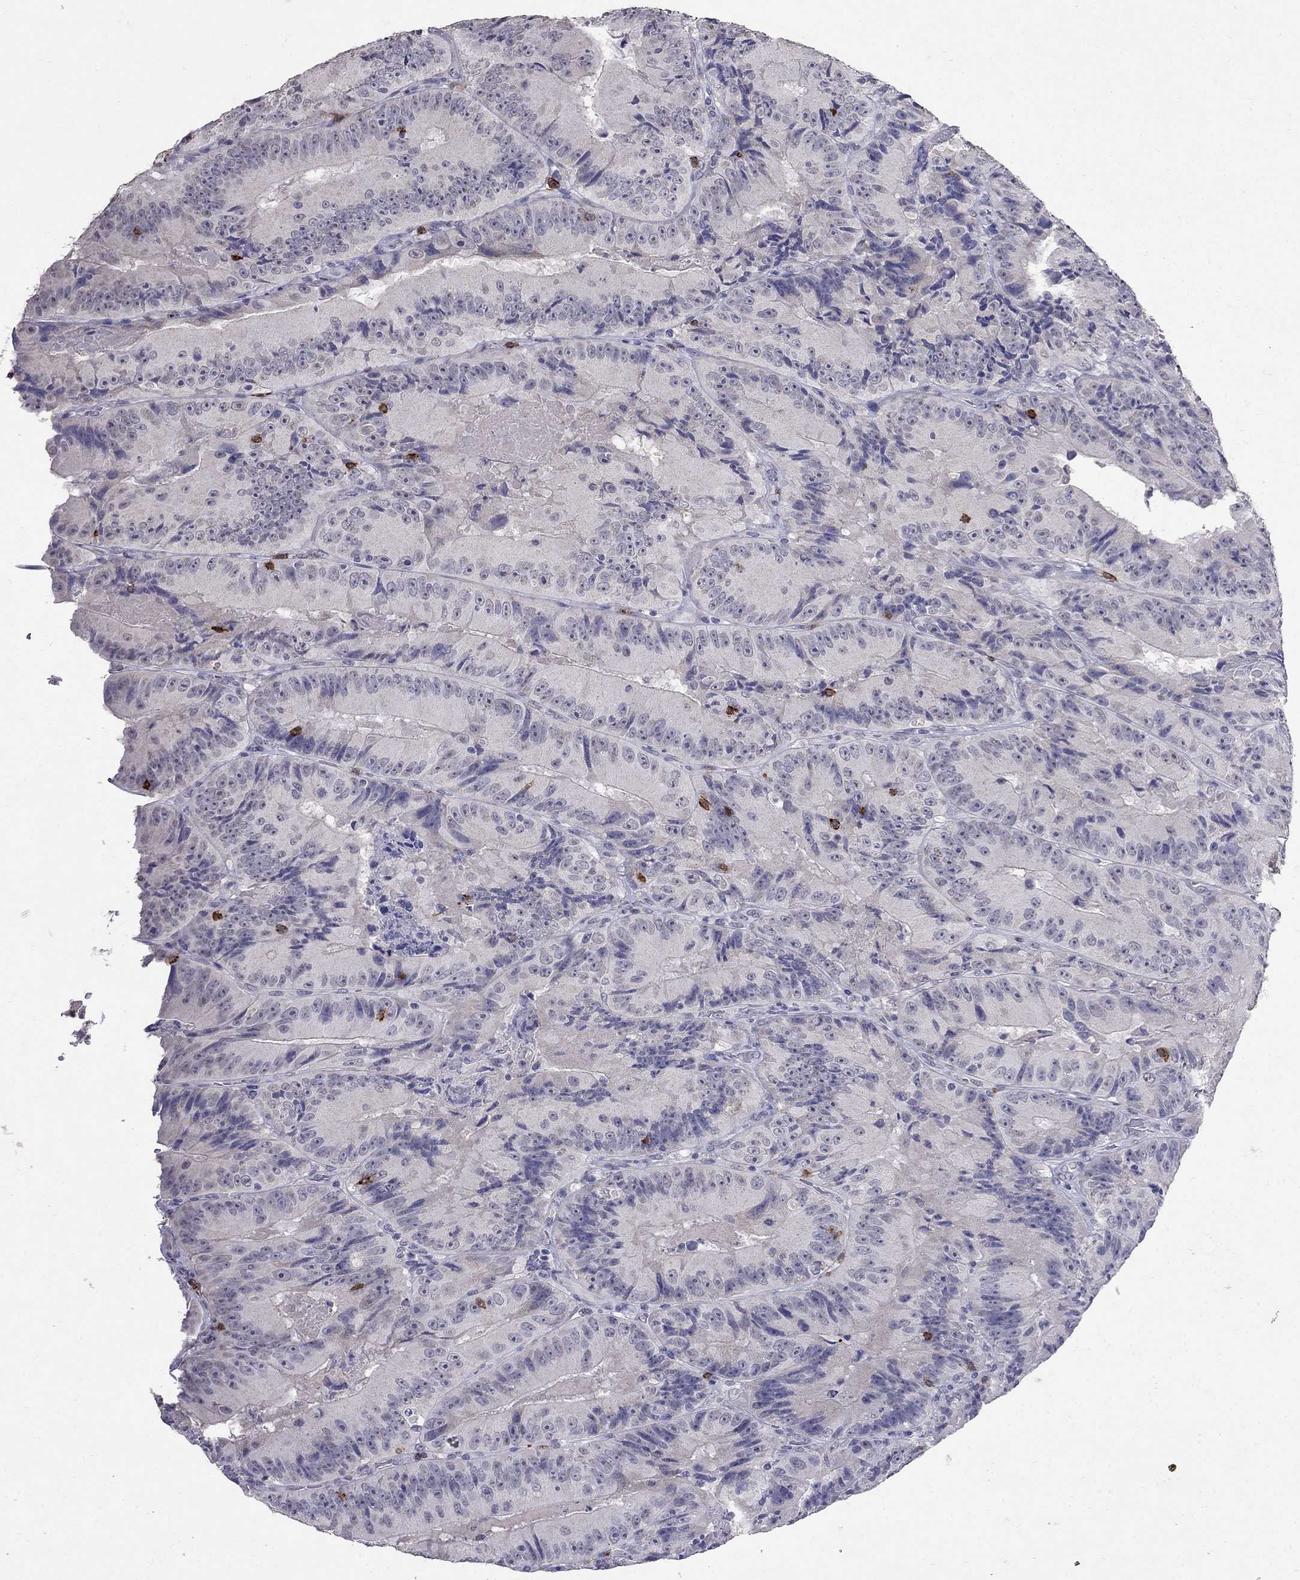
{"staining": {"intensity": "negative", "quantity": "none", "location": "none"}, "tissue": "colorectal cancer", "cell_type": "Tumor cells", "image_type": "cancer", "snomed": [{"axis": "morphology", "description": "Adenocarcinoma, NOS"}, {"axis": "topography", "description": "Colon"}], "caption": "Immunohistochemistry of colorectal cancer (adenocarcinoma) demonstrates no positivity in tumor cells.", "gene": "CD8B", "patient": {"sex": "female", "age": 86}}